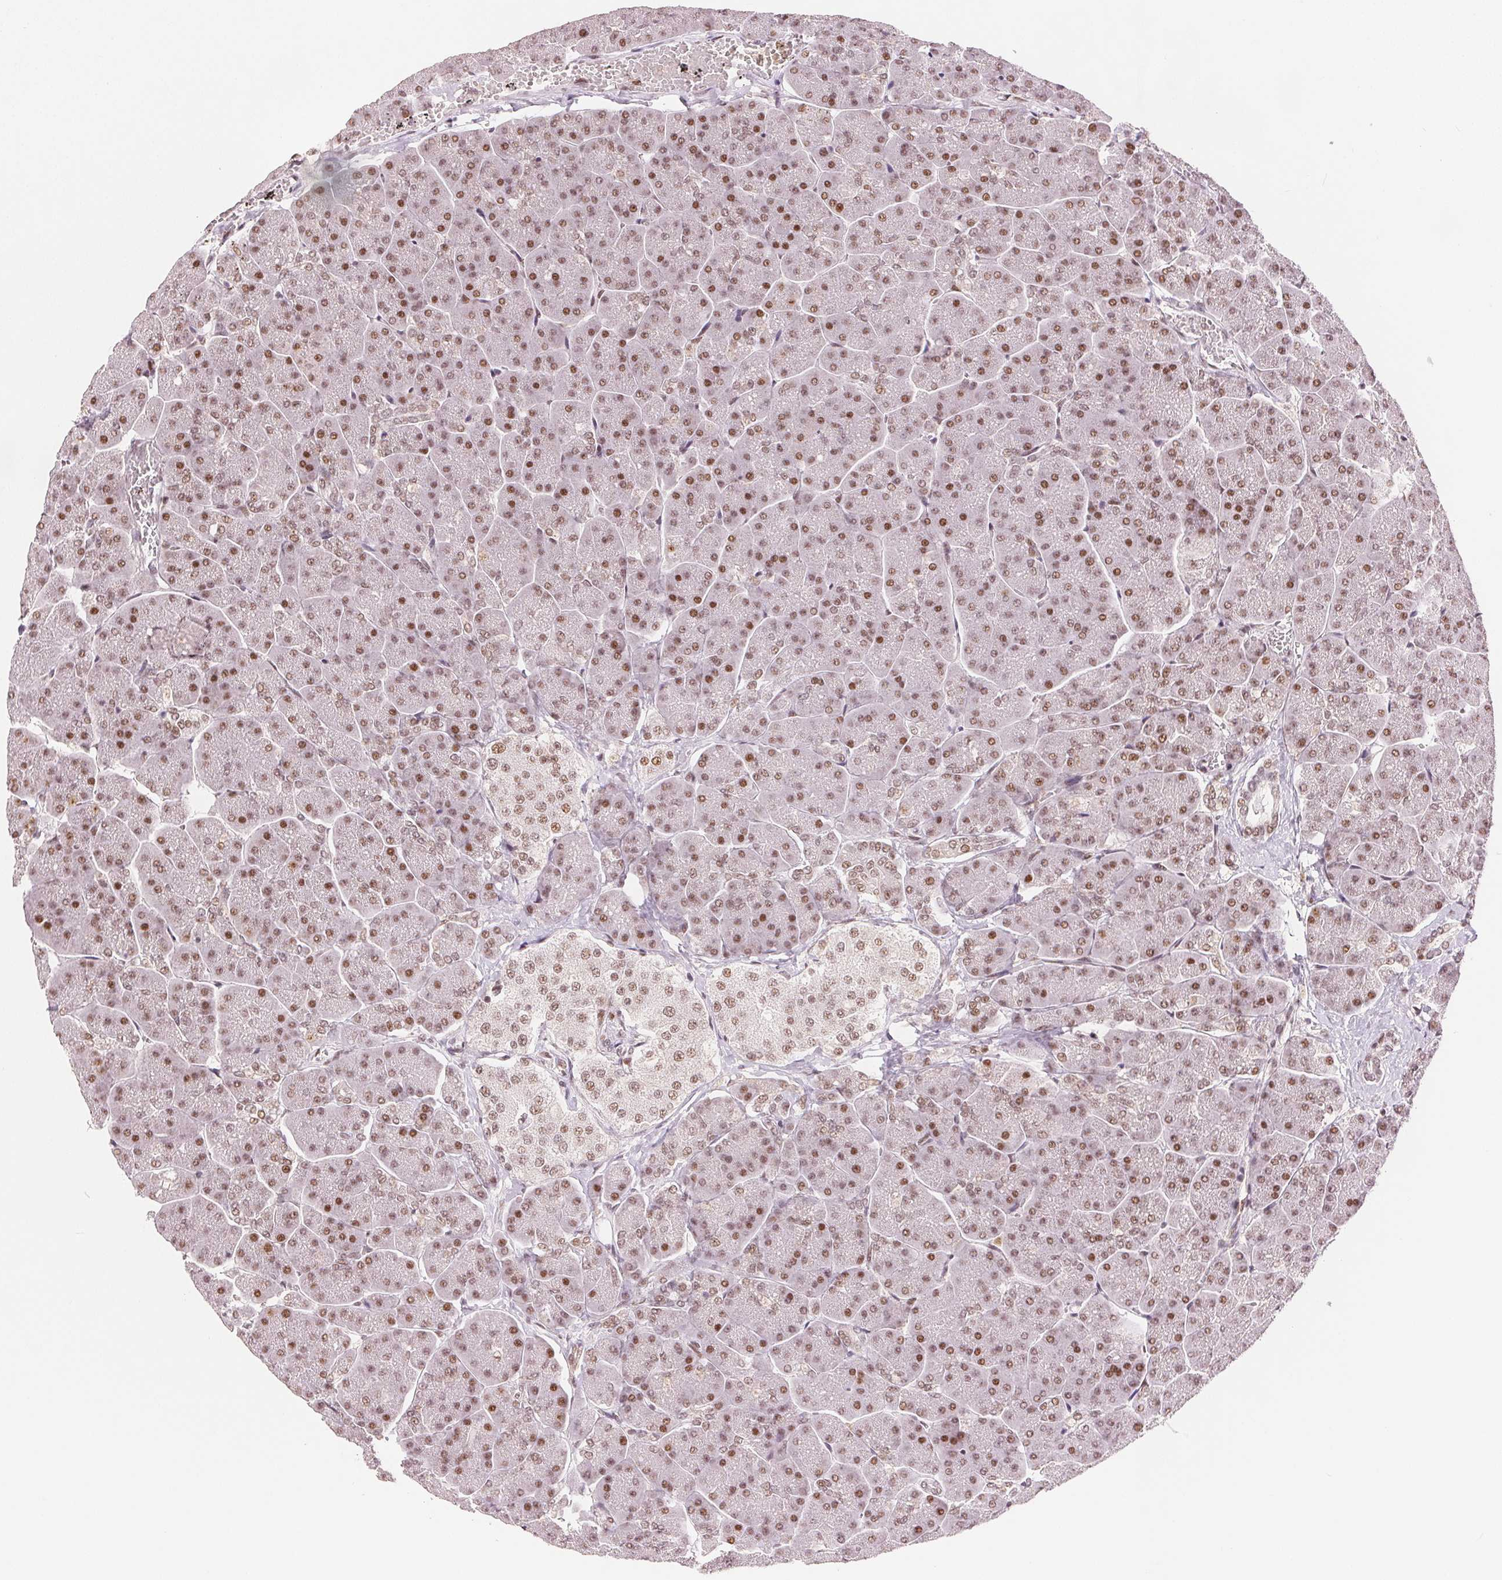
{"staining": {"intensity": "moderate", "quantity": ">75%", "location": "nuclear"}, "tissue": "pancreas", "cell_type": "Exocrine glandular cells", "image_type": "normal", "snomed": [{"axis": "morphology", "description": "Normal tissue, NOS"}, {"axis": "topography", "description": "Pancreas"}, {"axis": "topography", "description": "Peripheral nerve tissue"}], "caption": "A medium amount of moderate nuclear expression is appreciated in approximately >75% of exocrine glandular cells in unremarkable pancreas. (IHC, brightfield microscopy, high magnification).", "gene": "ZNF703", "patient": {"sex": "male", "age": 54}}